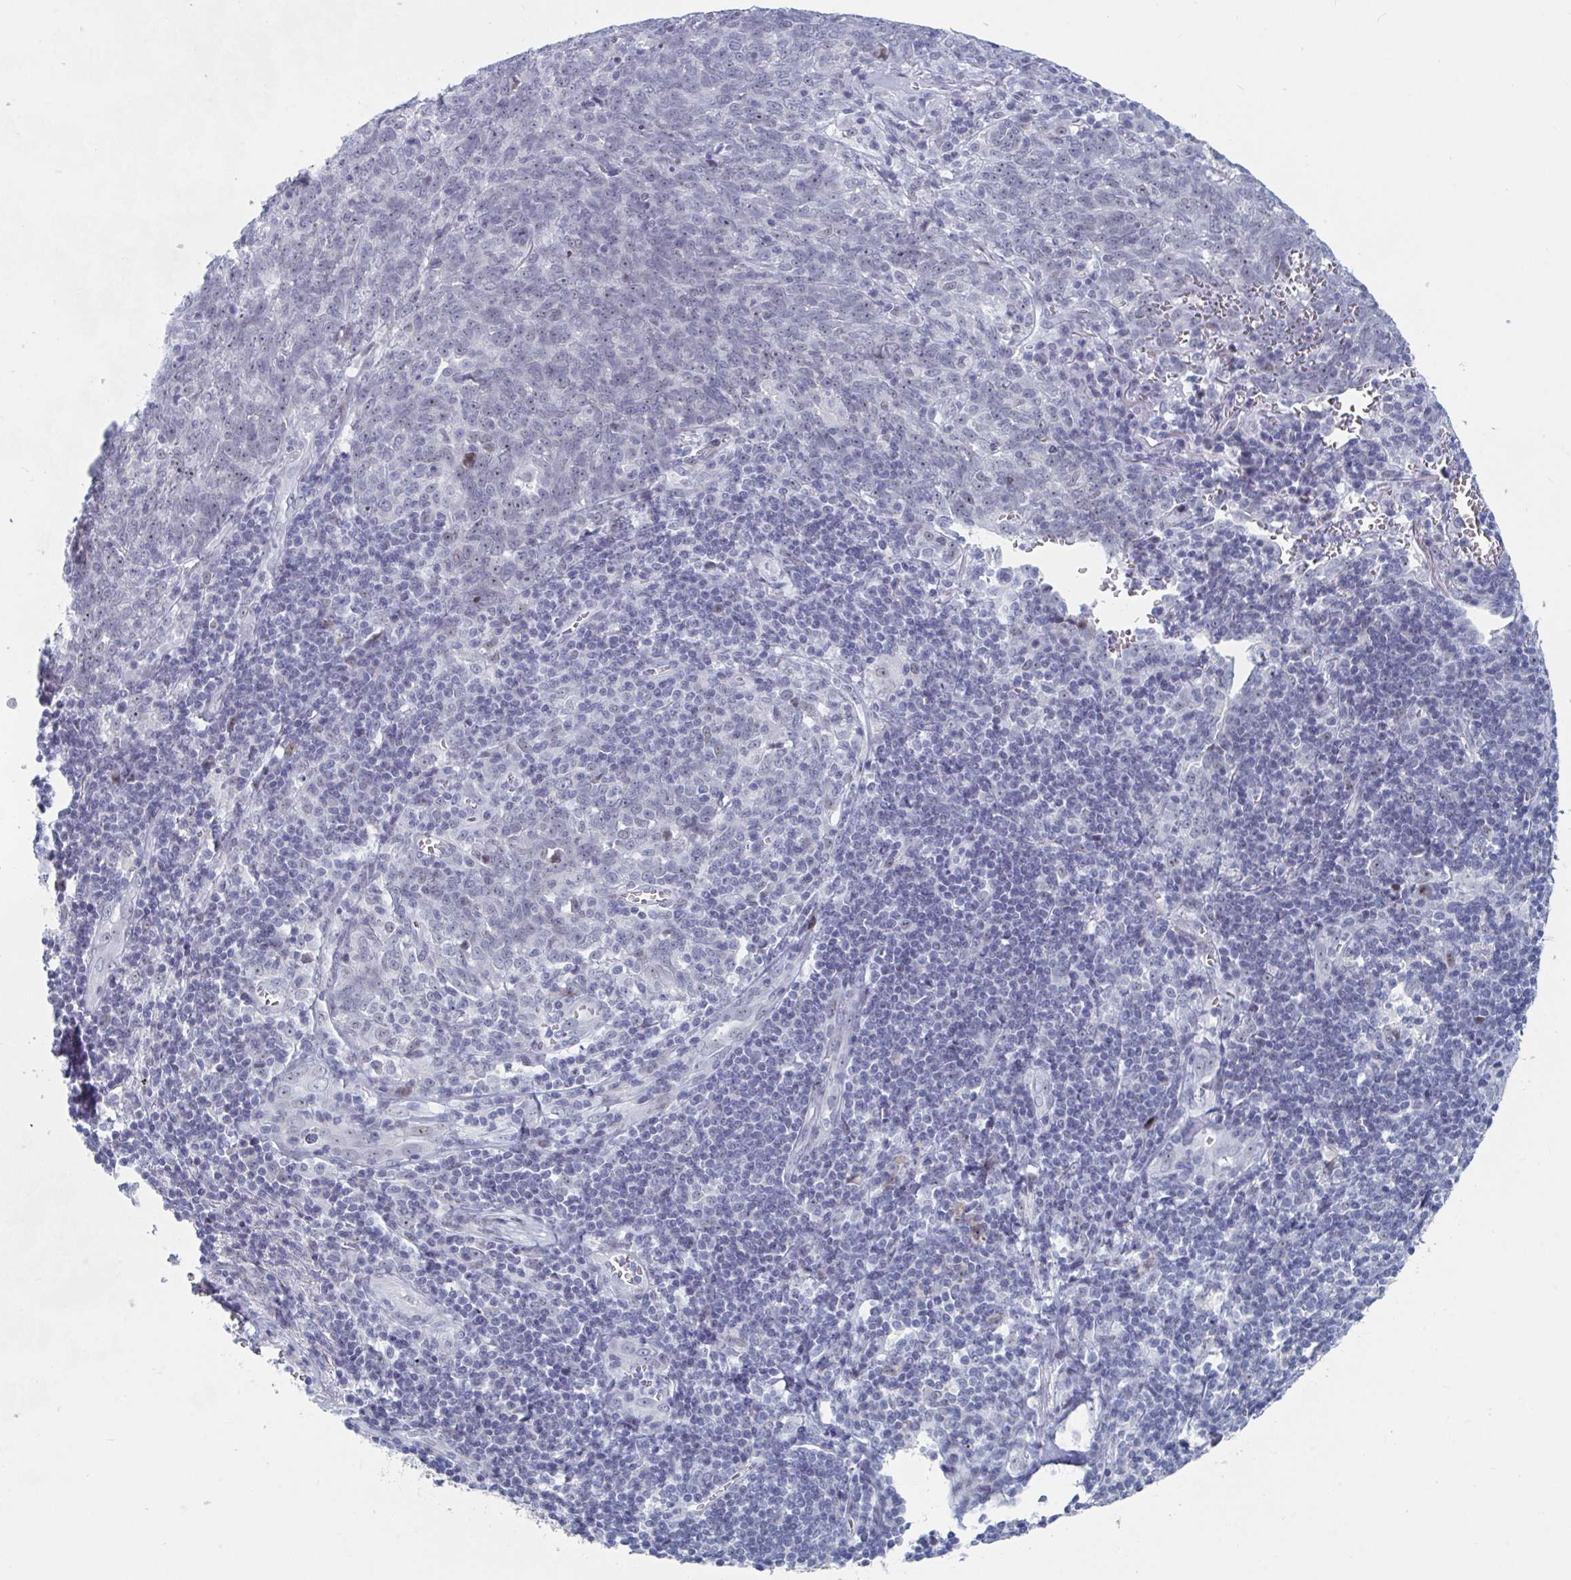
{"staining": {"intensity": "negative", "quantity": "none", "location": "none"}, "tissue": "lung cancer", "cell_type": "Tumor cells", "image_type": "cancer", "snomed": [{"axis": "morphology", "description": "Squamous cell carcinoma, NOS"}, {"axis": "topography", "description": "Lung"}], "caption": "Immunohistochemistry (IHC) of lung cancer demonstrates no positivity in tumor cells.", "gene": "NR1H2", "patient": {"sex": "female", "age": 72}}